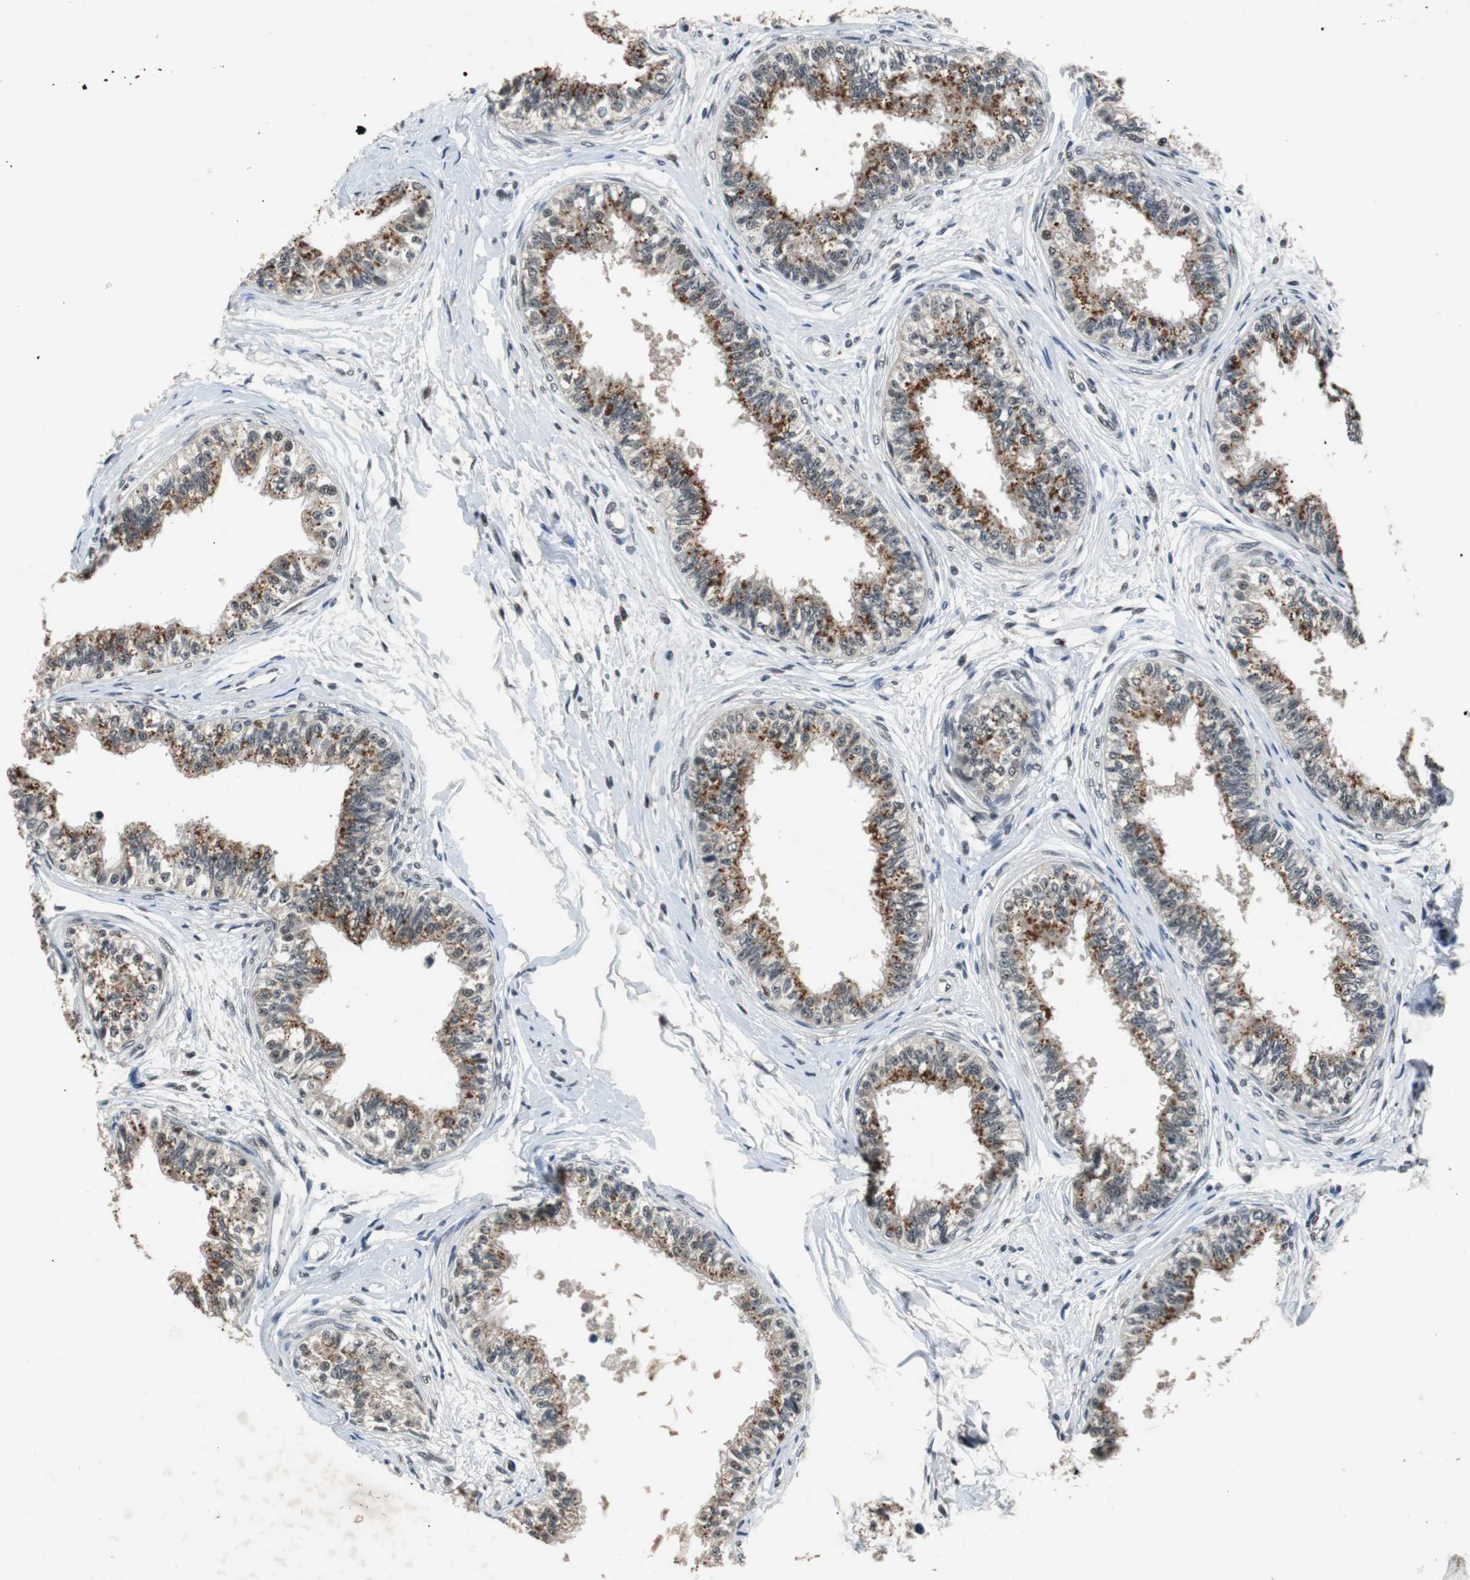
{"staining": {"intensity": "strong", "quantity": ">75%", "location": "cytoplasmic/membranous"}, "tissue": "epididymis", "cell_type": "Glandular cells", "image_type": "normal", "snomed": [{"axis": "morphology", "description": "Normal tissue, NOS"}, {"axis": "morphology", "description": "Adenocarcinoma, metastatic, NOS"}, {"axis": "topography", "description": "Testis"}, {"axis": "topography", "description": "Epididymis"}], "caption": "Epididymis was stained to show a protein in brown. There is high levels of strong cytoplasmic/membranous staining in about >75% of glandular cells. (Stains: DAB in brown, nuclei in blue, Microscopy: brightfield microscopy at high magnification).", "gene": "USP28", "patient": {"sex": "male", "age": 26}}